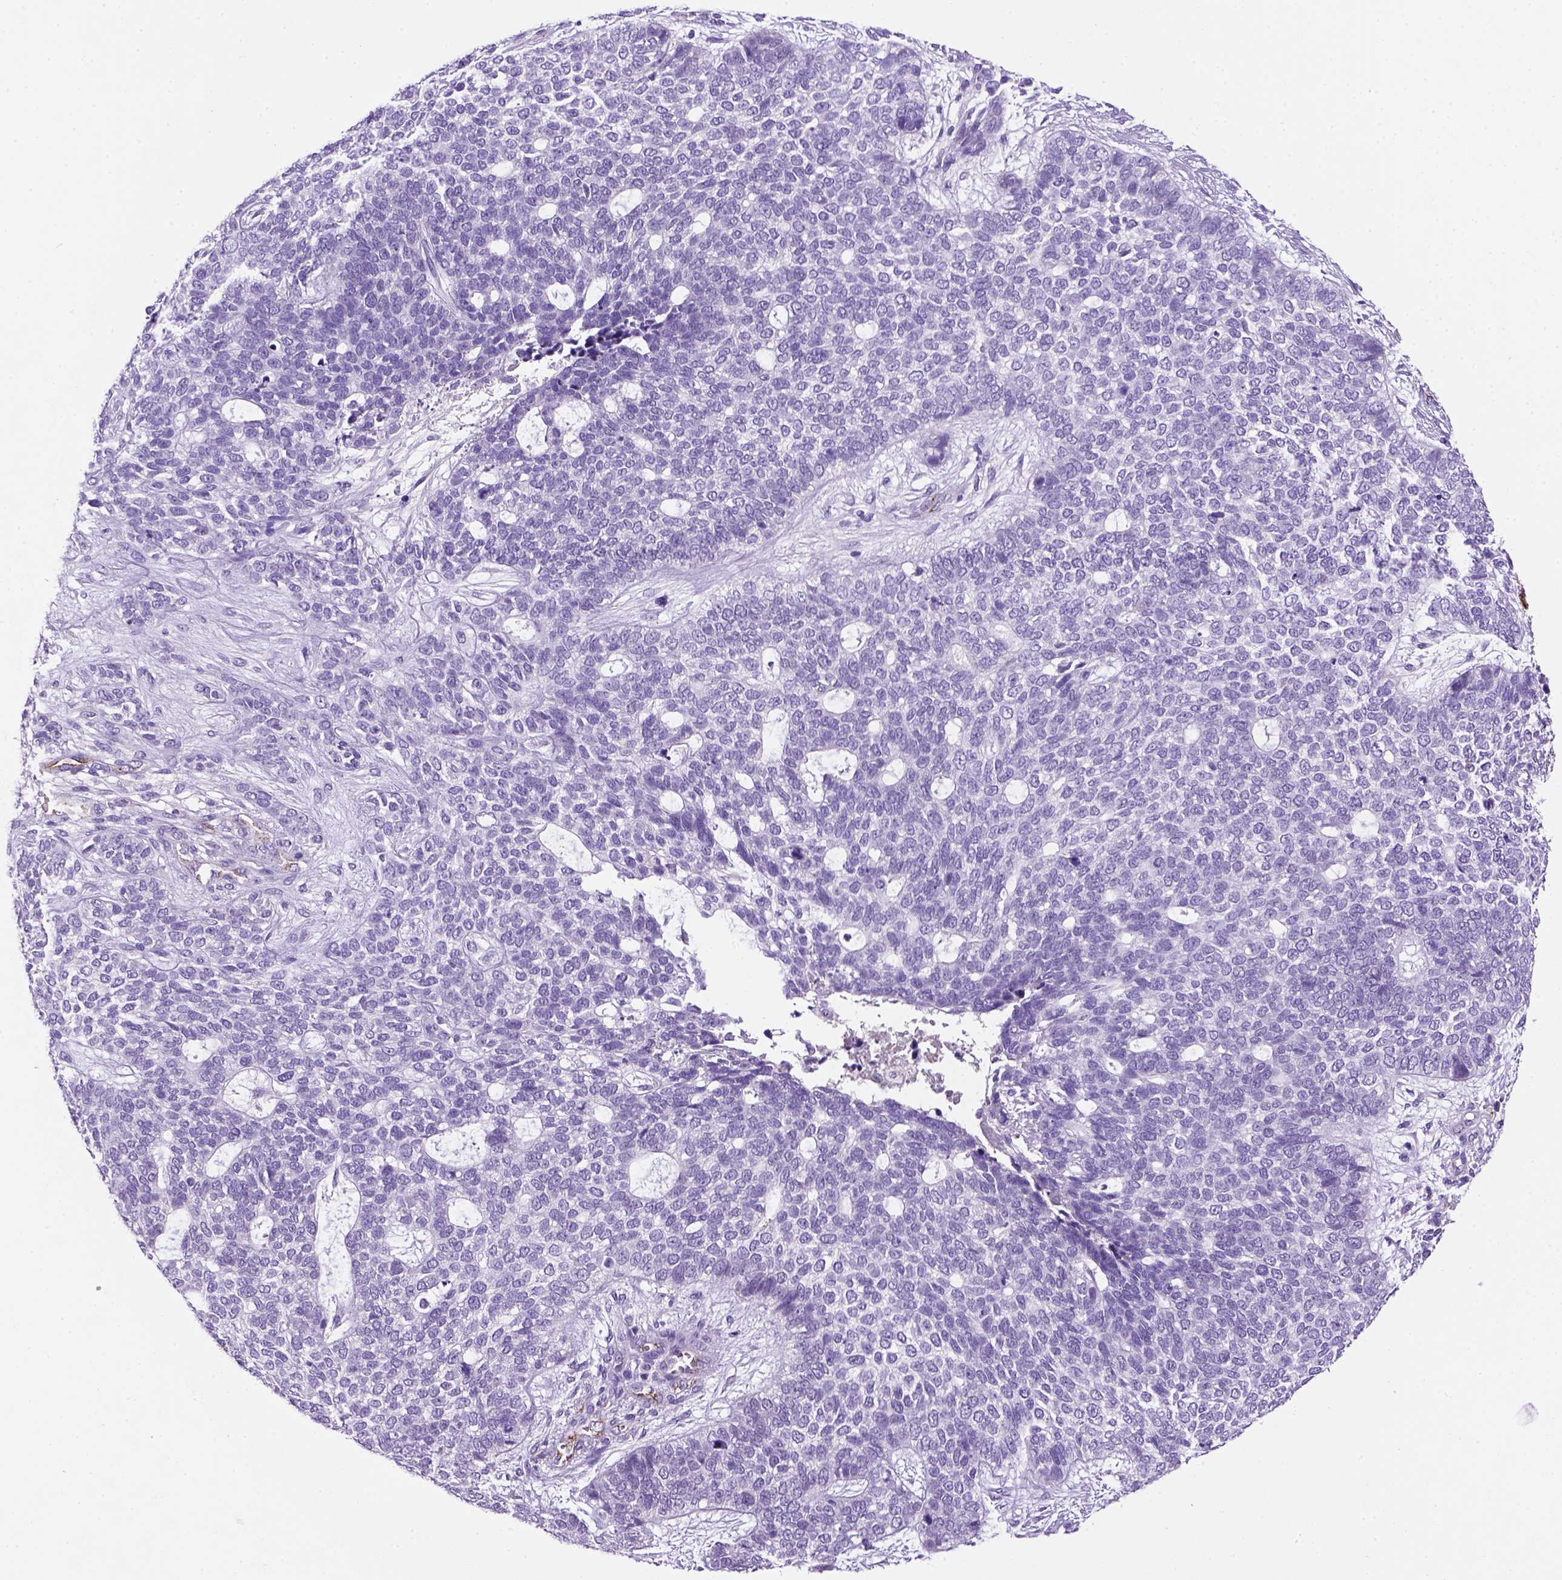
{"staining": {"intensity": "negative", "quantity": "none", "location": "none"}, "tissue": "skin cancer", "cell_type": "Tumor cells", "image_type": "cancer", "snomed": [{"axis": "morphology", "description": "Basal cell carcinoma"}, {"axis": "topography", "description": "Skin"}], "caption": "Immunohistochemistry (IHC) image of neoplastic tissue: skin cancer (basal cell carcinoma) stained with DAB exhibits no significant protein staining in tumor cells.", "gene": "VWF", "patient": {"sex": "female", "age": 69}}